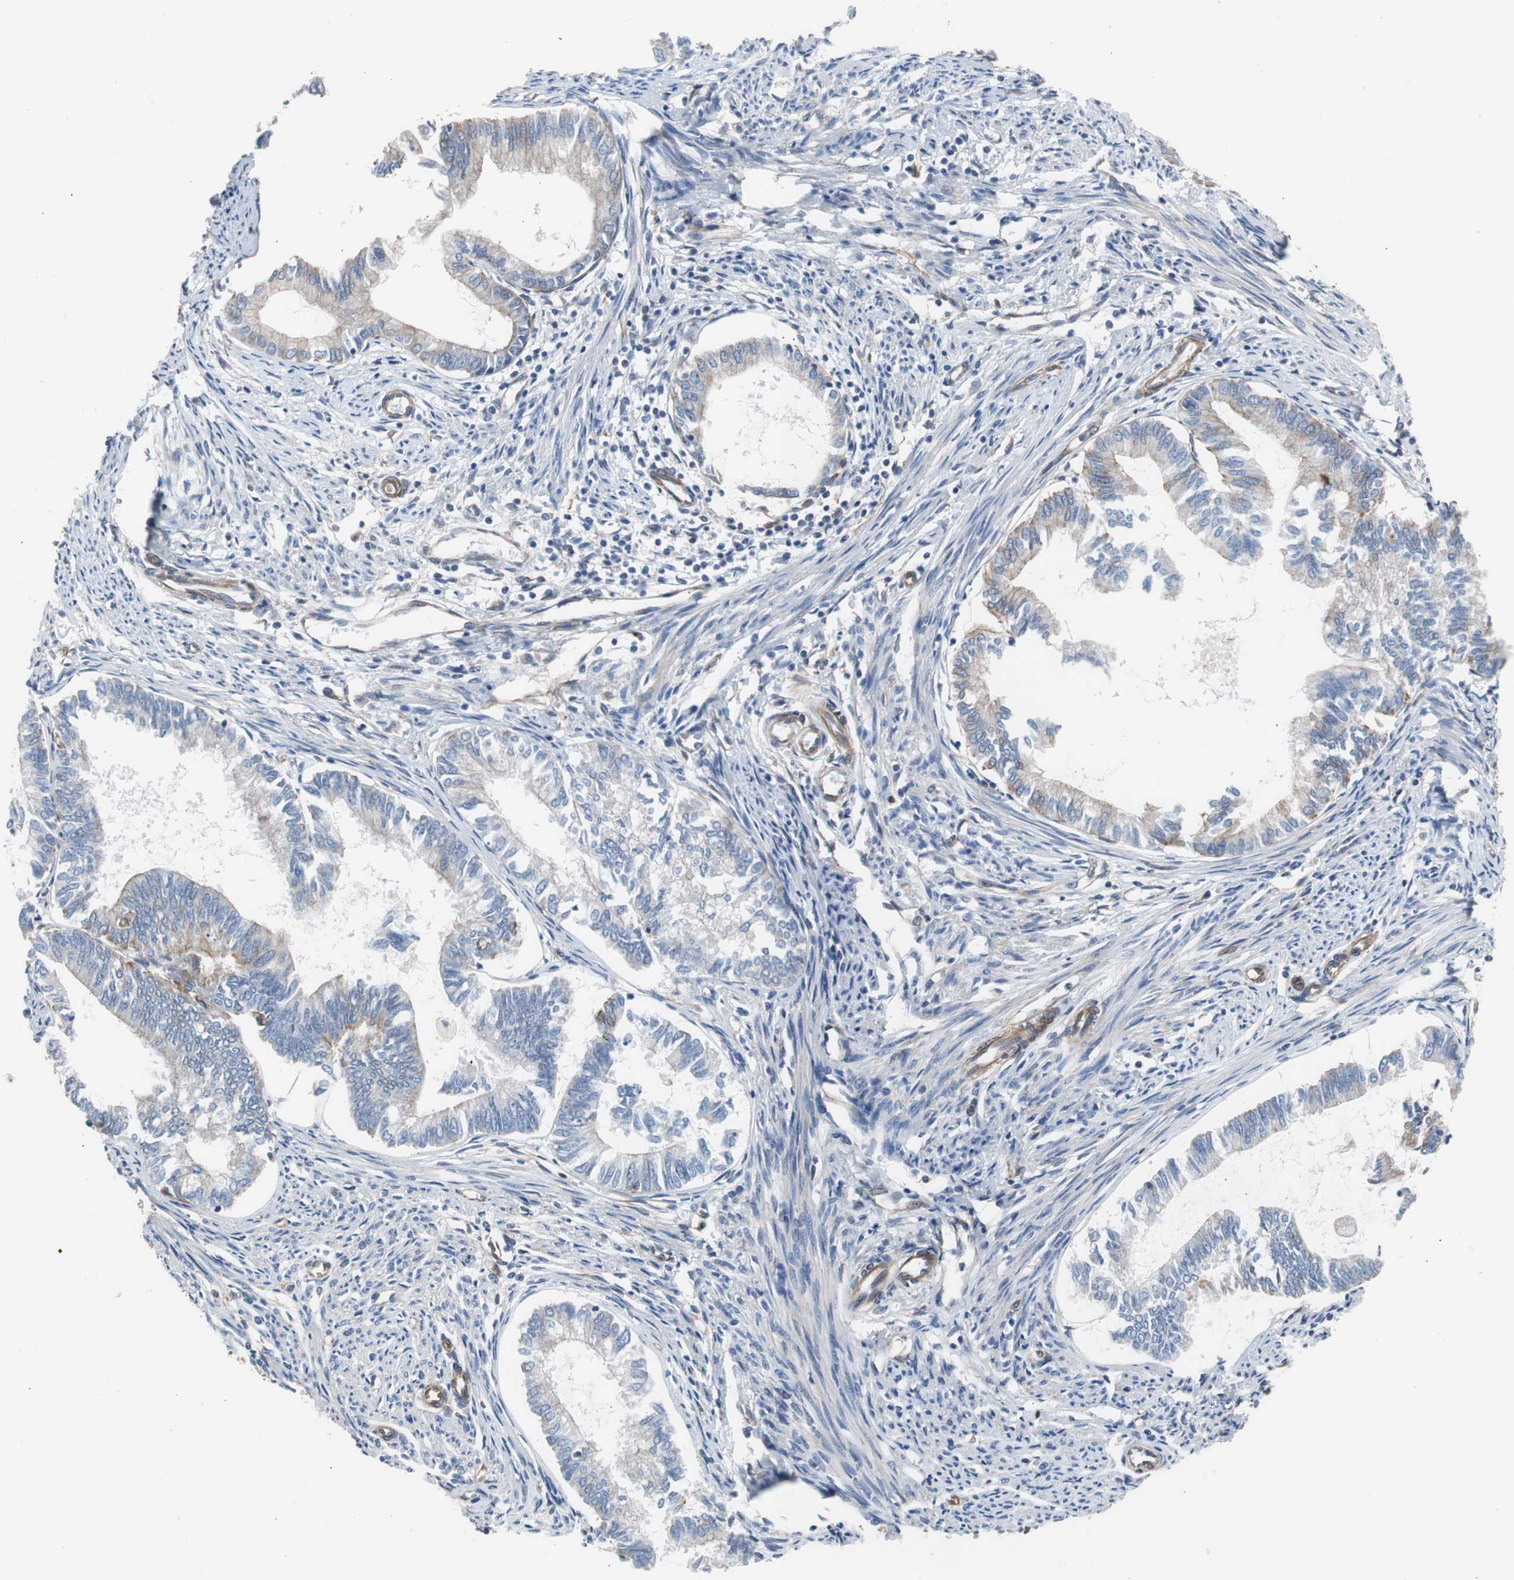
{"staining": {"intensity": "weak", "quantity": "<25%", "location": "cytoplasmic/membranous"}, "tissue": "endometrial cancer", "cell_type": "Tumor cells", "image_type": "cancer", "snomed": [{"axis": "morphology", "description": "Adenocarcinoma, NOS"}, {"axis": "topography", "description": "Endometrium"}], "caption": "Immunohistochemistry (IHC) image of neoplastic tissue: endometrial adenocarcinoma stained with DAB (3,3'-diaminobenzidine) shows no significant protein staining in tumor cells. The staining is performed using DAB (3,3'-diaminobenzidine) brown chromogen with nuclei counter-stained in using hematoxylin.", "gene": "KIF3B", "patient": {"sex": "female", "age": 86}}